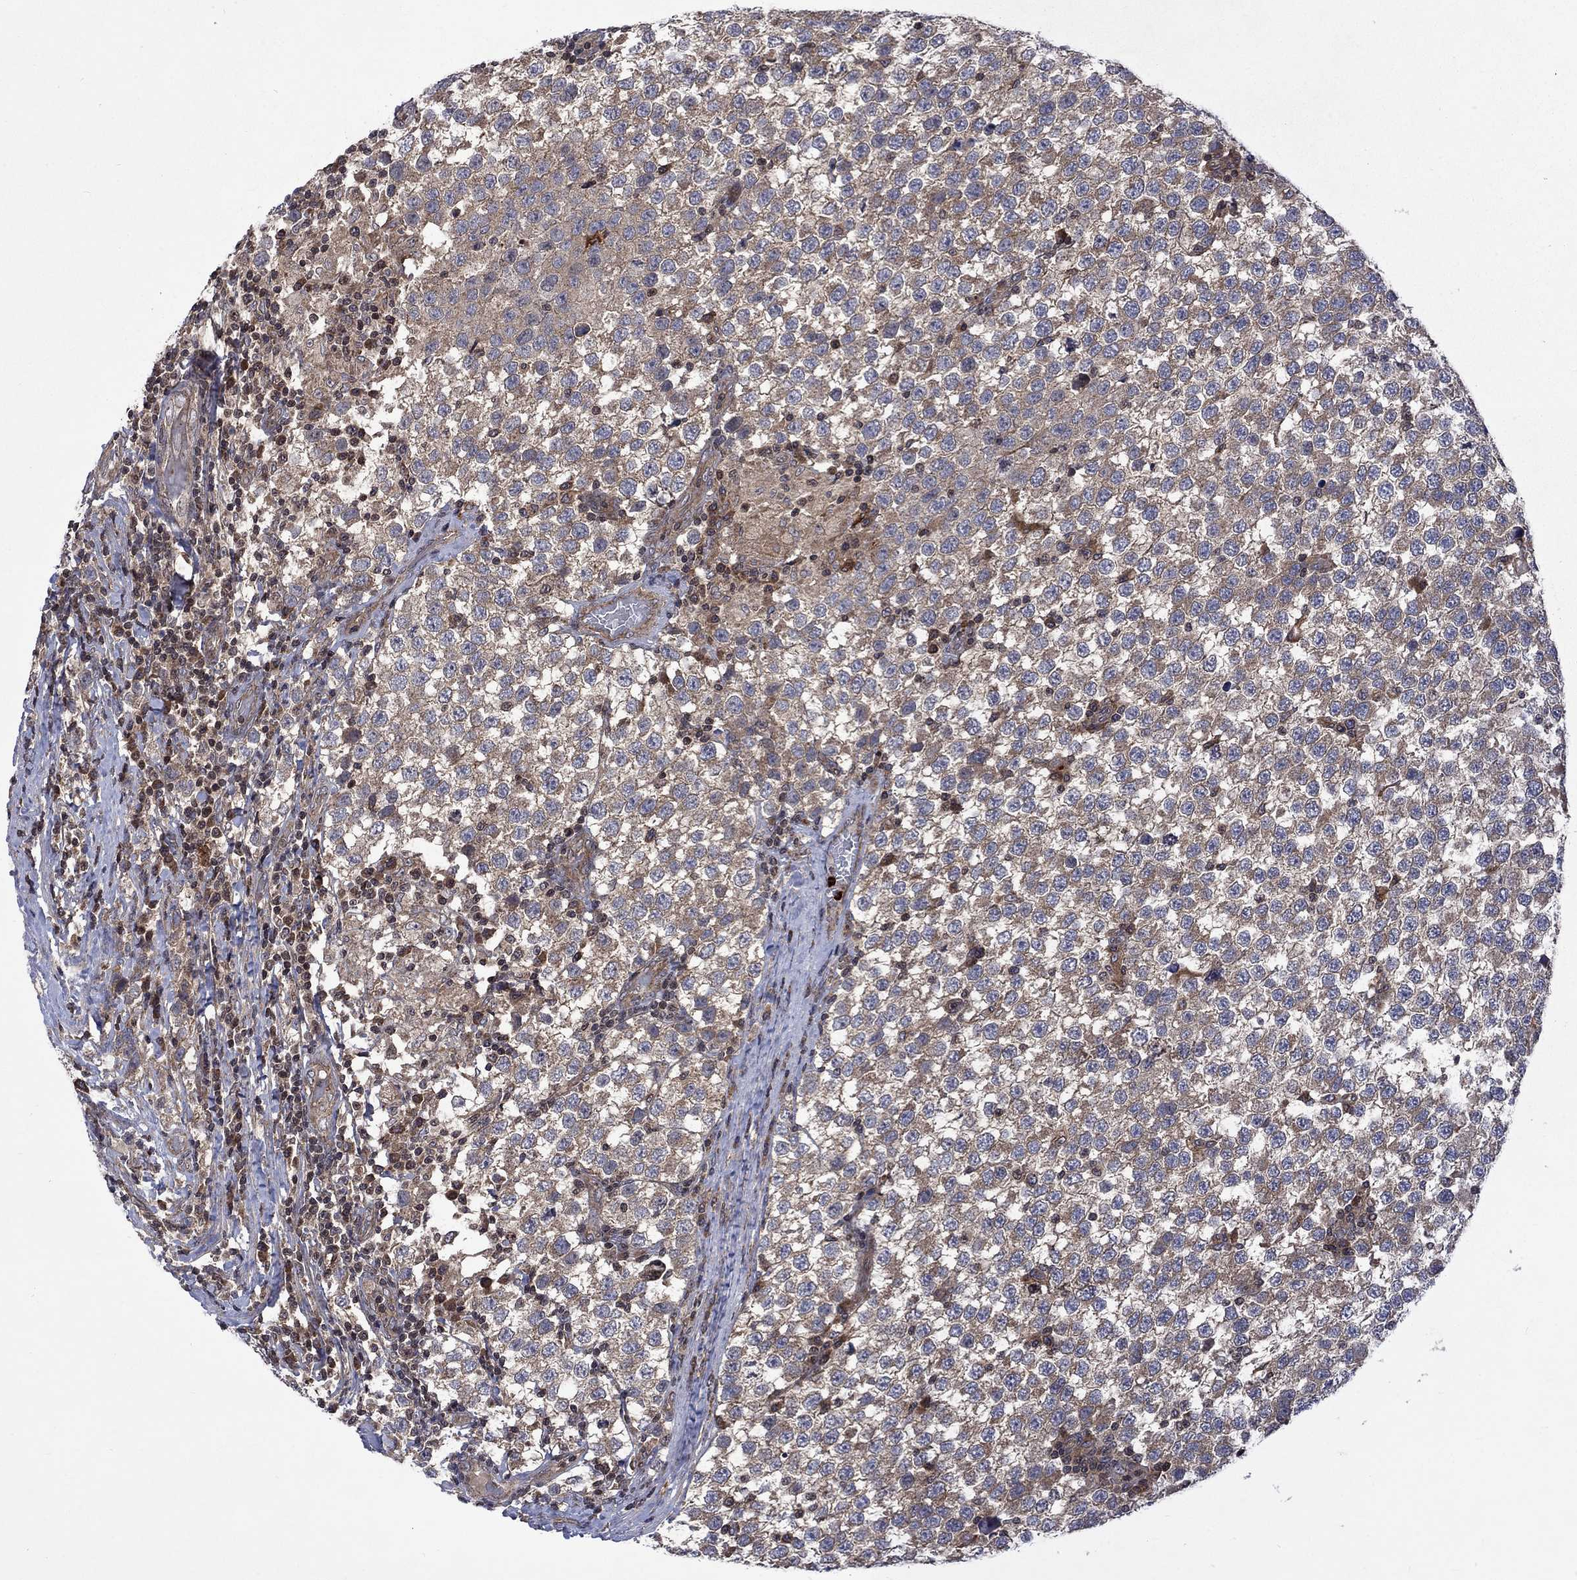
{"staining": {"intensity": "weak", "quantity": ">75%", "location": "cytoplasmic/membranous"}, "tissue": "testis cancer", "cell_type": "Tumor cells", "image_type": "cancer", "snomed": [{"axis": "morphology", "description": "Seminoma, NOS"}, {"axis": "topography", "description": "Testis"}], "caption": "A histopathology image showing weak cytoplasmic/membranous positivity in approximately >75% of tumor cells in testis cancer (seminoma), as visualized by brown immunohistochemical staining.", "gene": "TMEM33", "patient": {"sex": "male", "age": 34}}